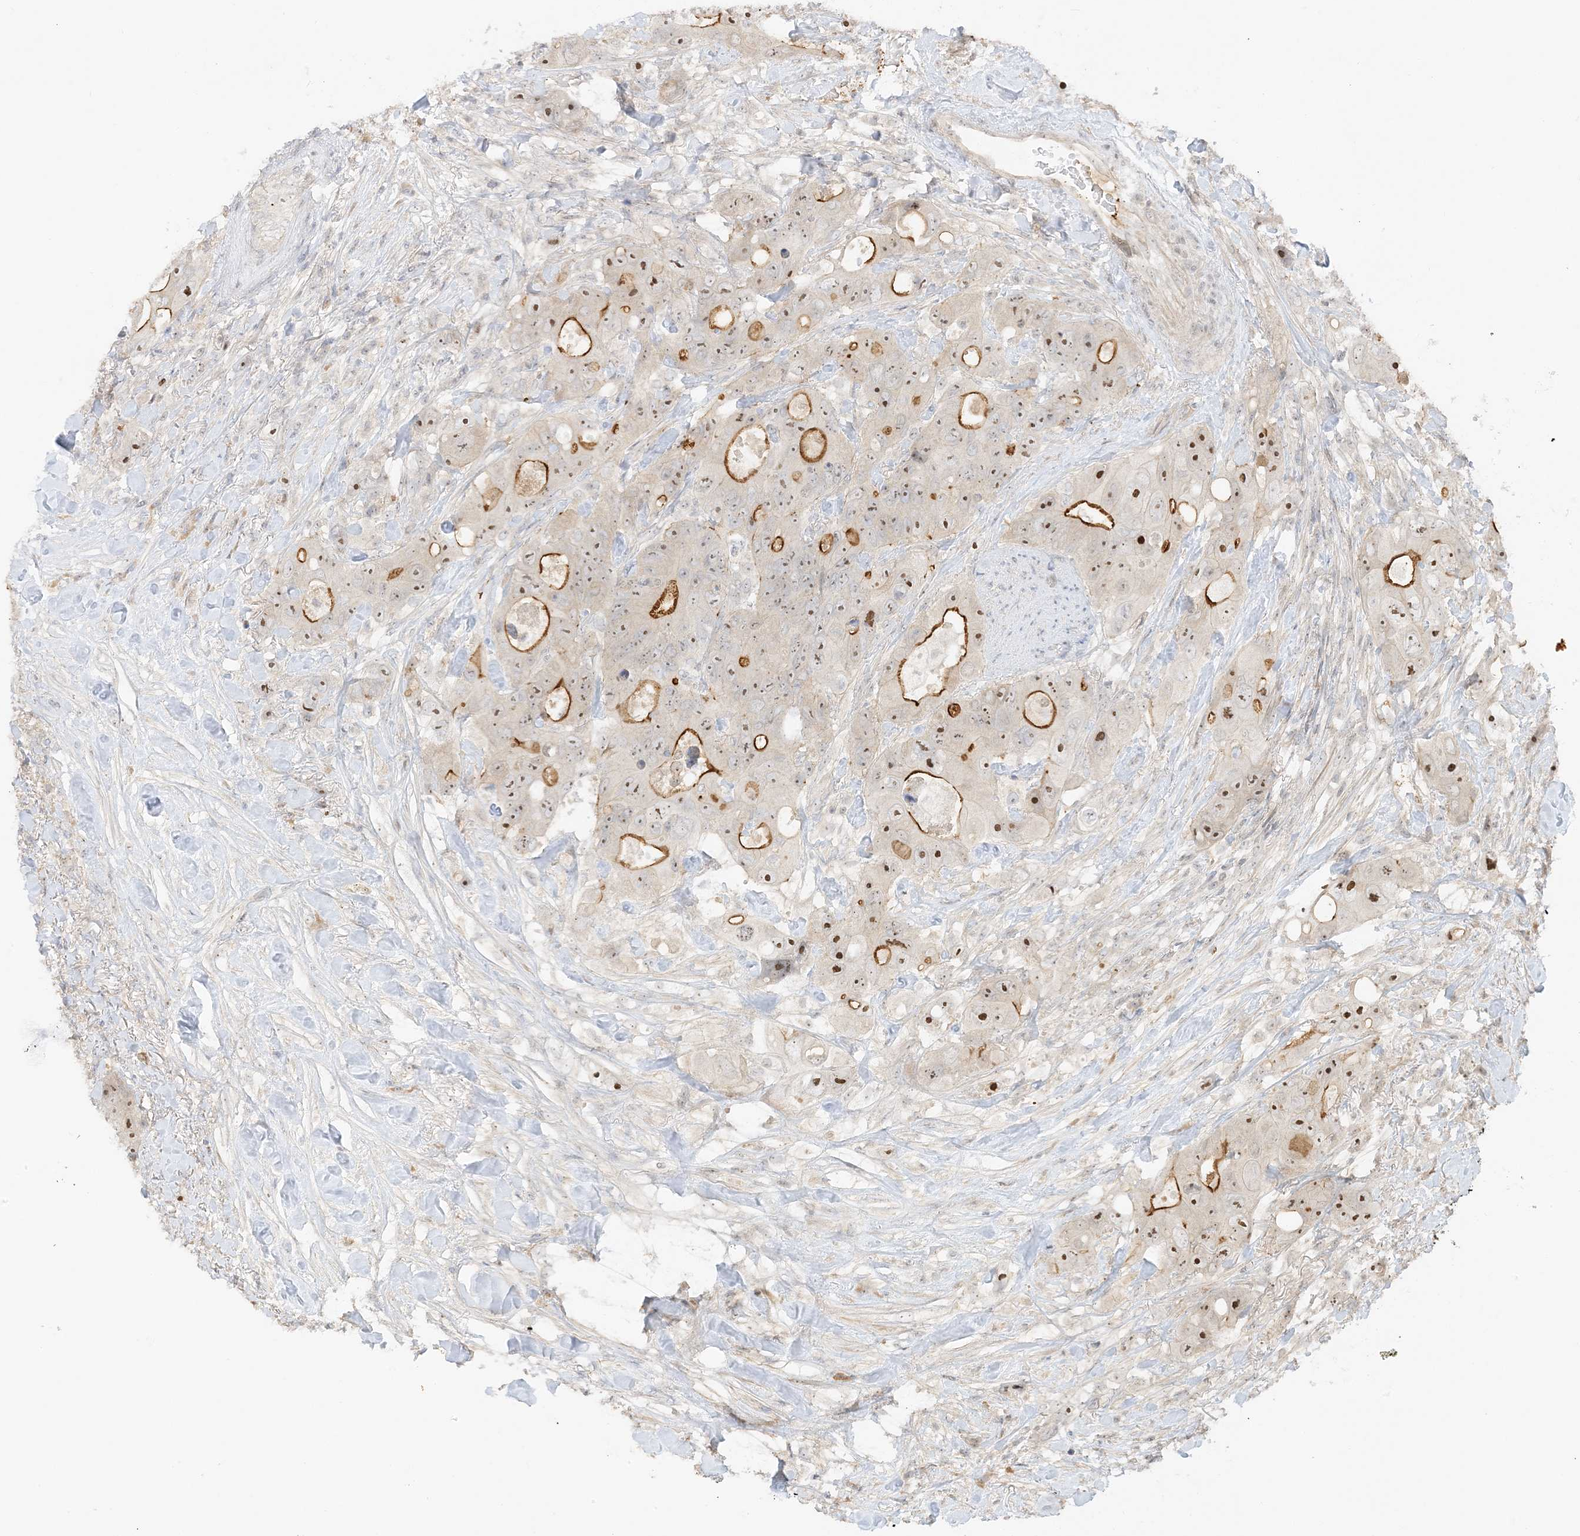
{"staining": {"intensity": "strong", "quantity": "25%-75%", "location": "cytoplasmic/membranous,nuclear"}, "tissue": "colorectal cancer", "cell_type": "Tumor cells", "image_type": "cancer", "snomed": [{"axis": "morphology", "description": "Adenocarcinoma, NOS"}, {"axis": "topography", "description": "Colon"}], "caption": "An IHC photomicrograph of tumor tissue is shown. Protein staining in brown shows strong cytoplasmic/membranous and nuclear positivity in adenocarcinoma (colorectal) within tumor cells. The staining was performed using DAB, with brown indicating positive protein expression. Nuclei are stained blue with hematoxylin.", "gene": "ETAA1", "patient": {"sex": "female", "age": 46}}